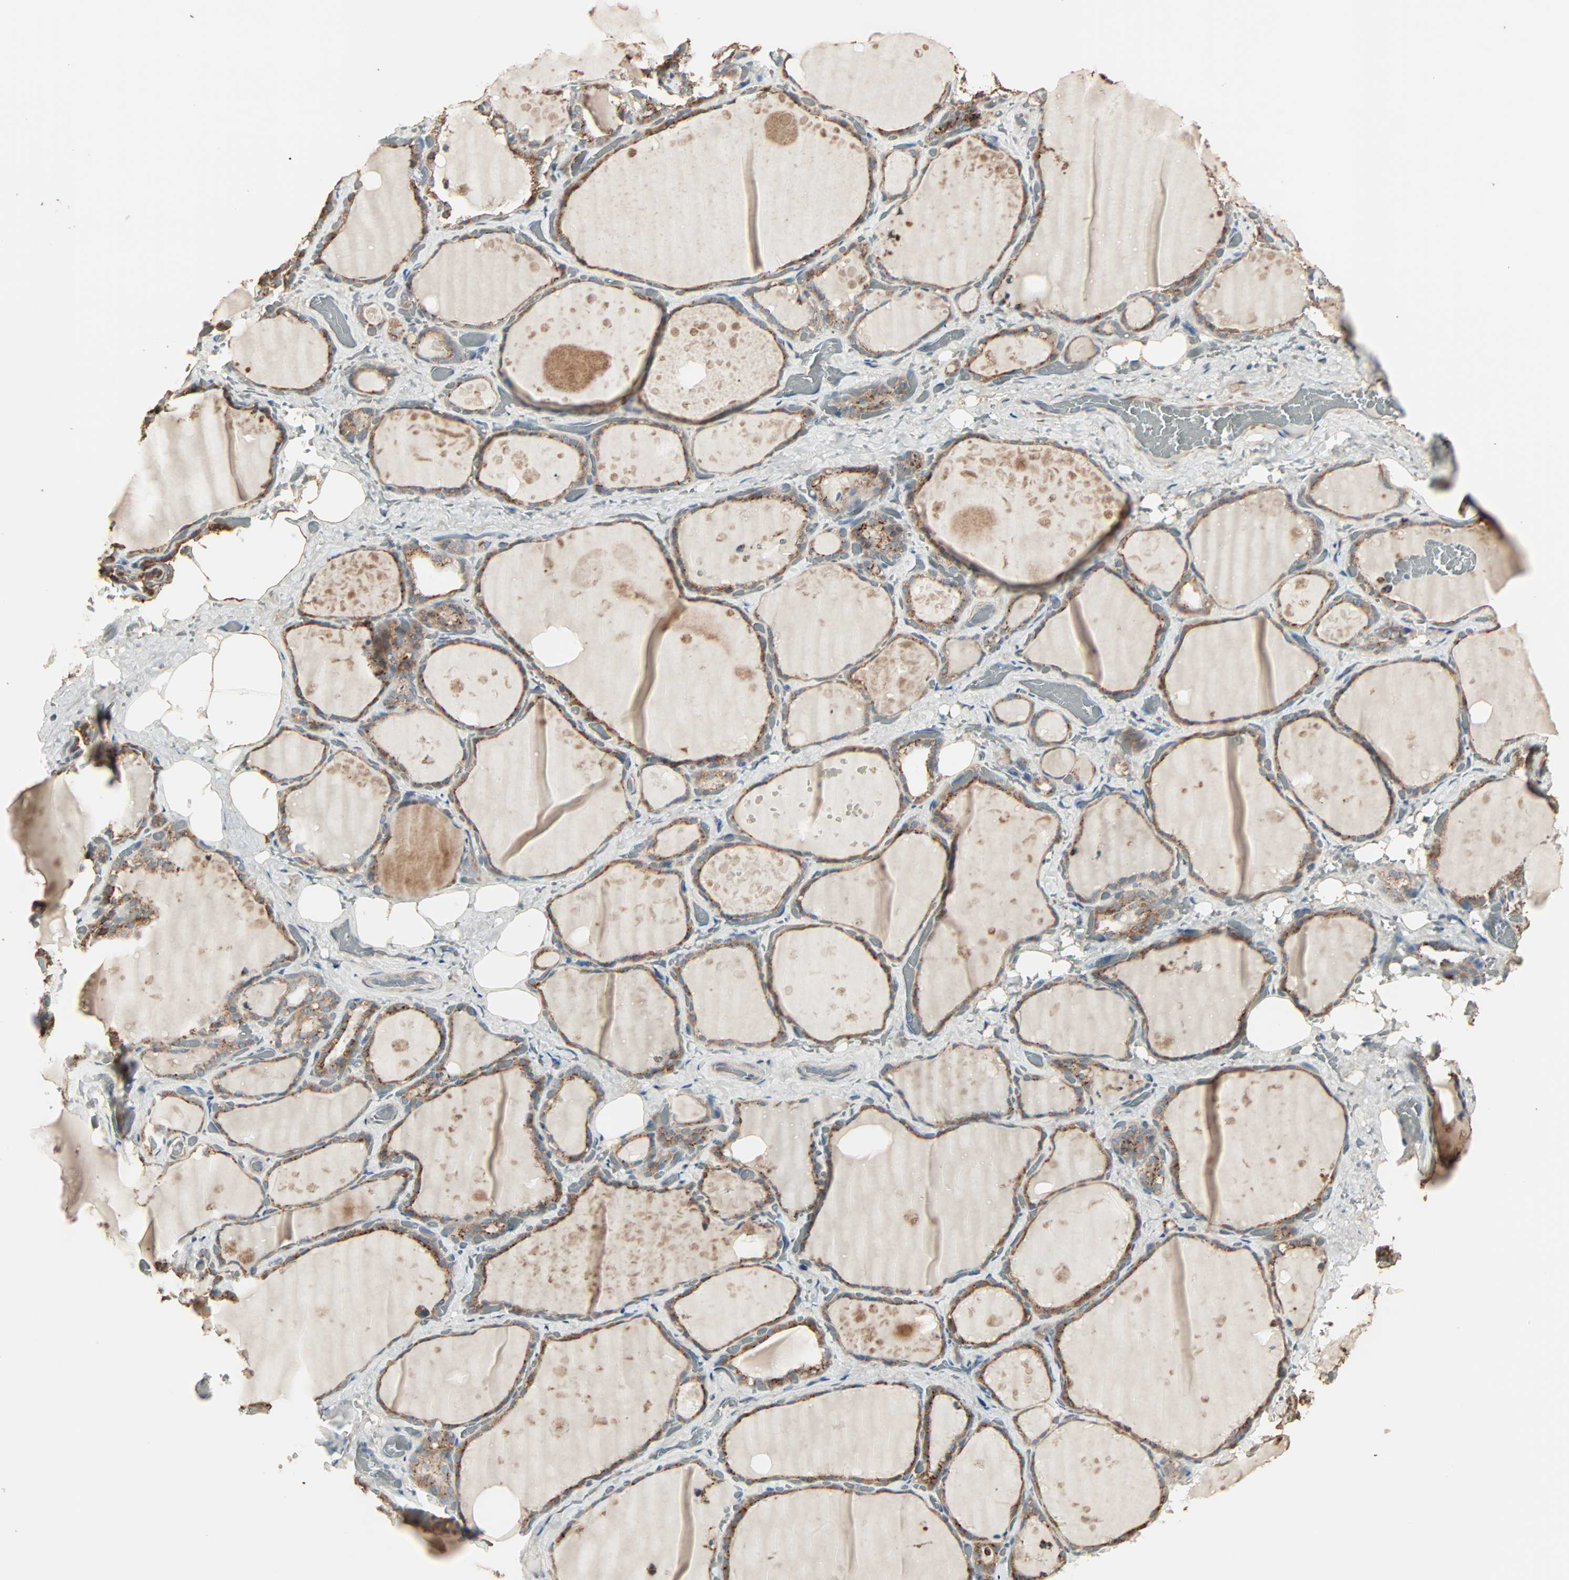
{"staining": {"intensity": "moderate", "quantity": ">75%", "location": "cytoplasmic/membranous"}, "tissue": "thyroid gland", "cell_type": "Glandular cells", "image_type": "normal", "snomed": [{"axis": "morphology", "description": "Normal tissue, NOS"}, {"axis": "topography", "description": "Thyroid gland"}], "caption": "This photomicrograph reveals IHC staining of unremarkable thyroid gland, with medium moderate cytoplasmic/membranous expression in about >75% of glandular cells.", "gene": "GALNT3", "patient": {"sex": "male", "age": 61}}